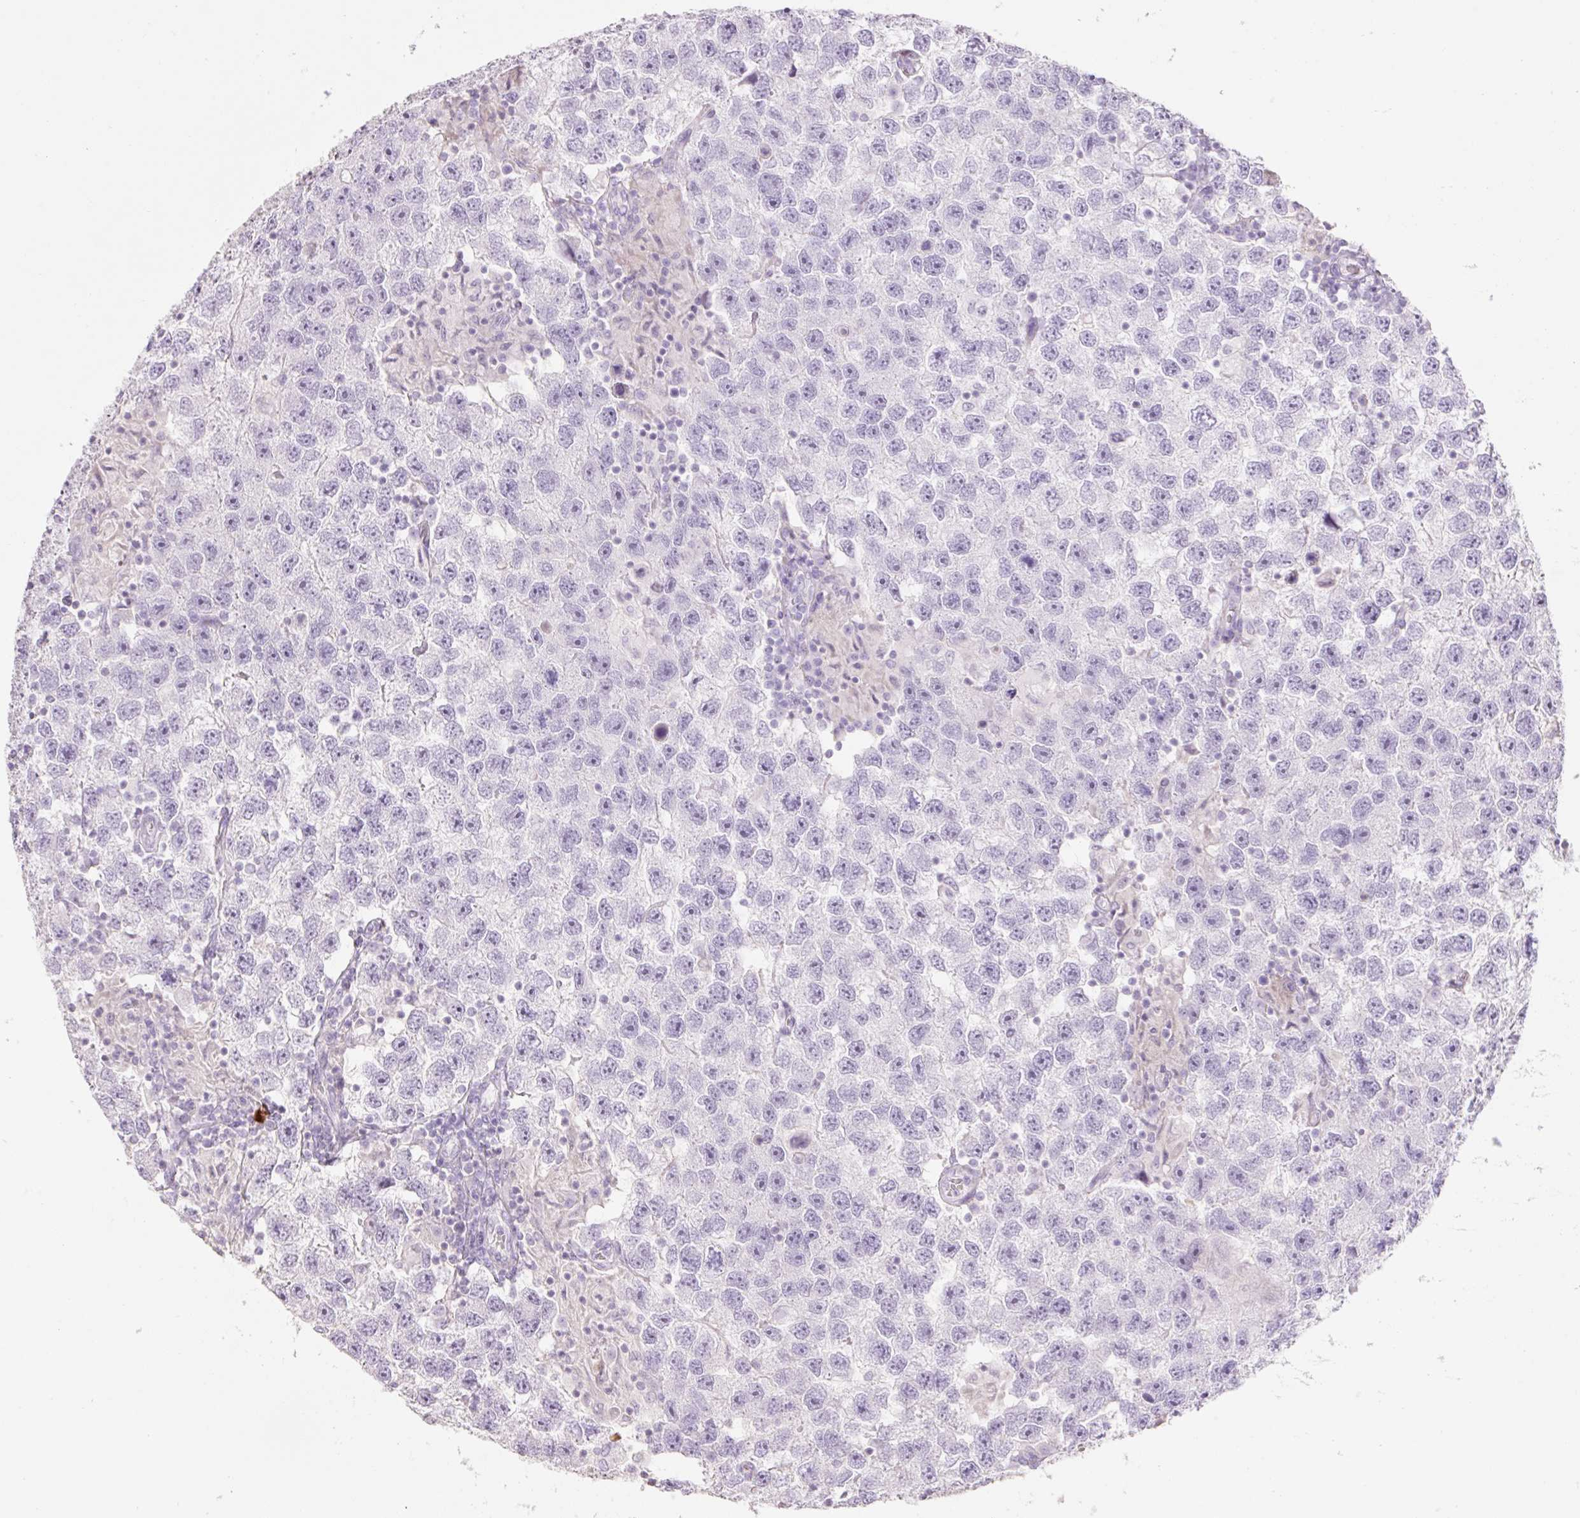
{"staining": {"intensity": "negative", "quantity": "none", "location": "none"}, "tissue": "testis cancer", "cell_type": "Tumor cells", "image_type": "cancer", "snomed": [{"axis": "morphology", "description": "Seminoma, NOS"}, {"axis": "topography", "description": "Testis"}], "caption": "The histopathology image demonstrates no staining of tumor cells in testis cancer (seminoma).", "gene": "ZNF552", "patient": {"sex": "male", "age": 26}}